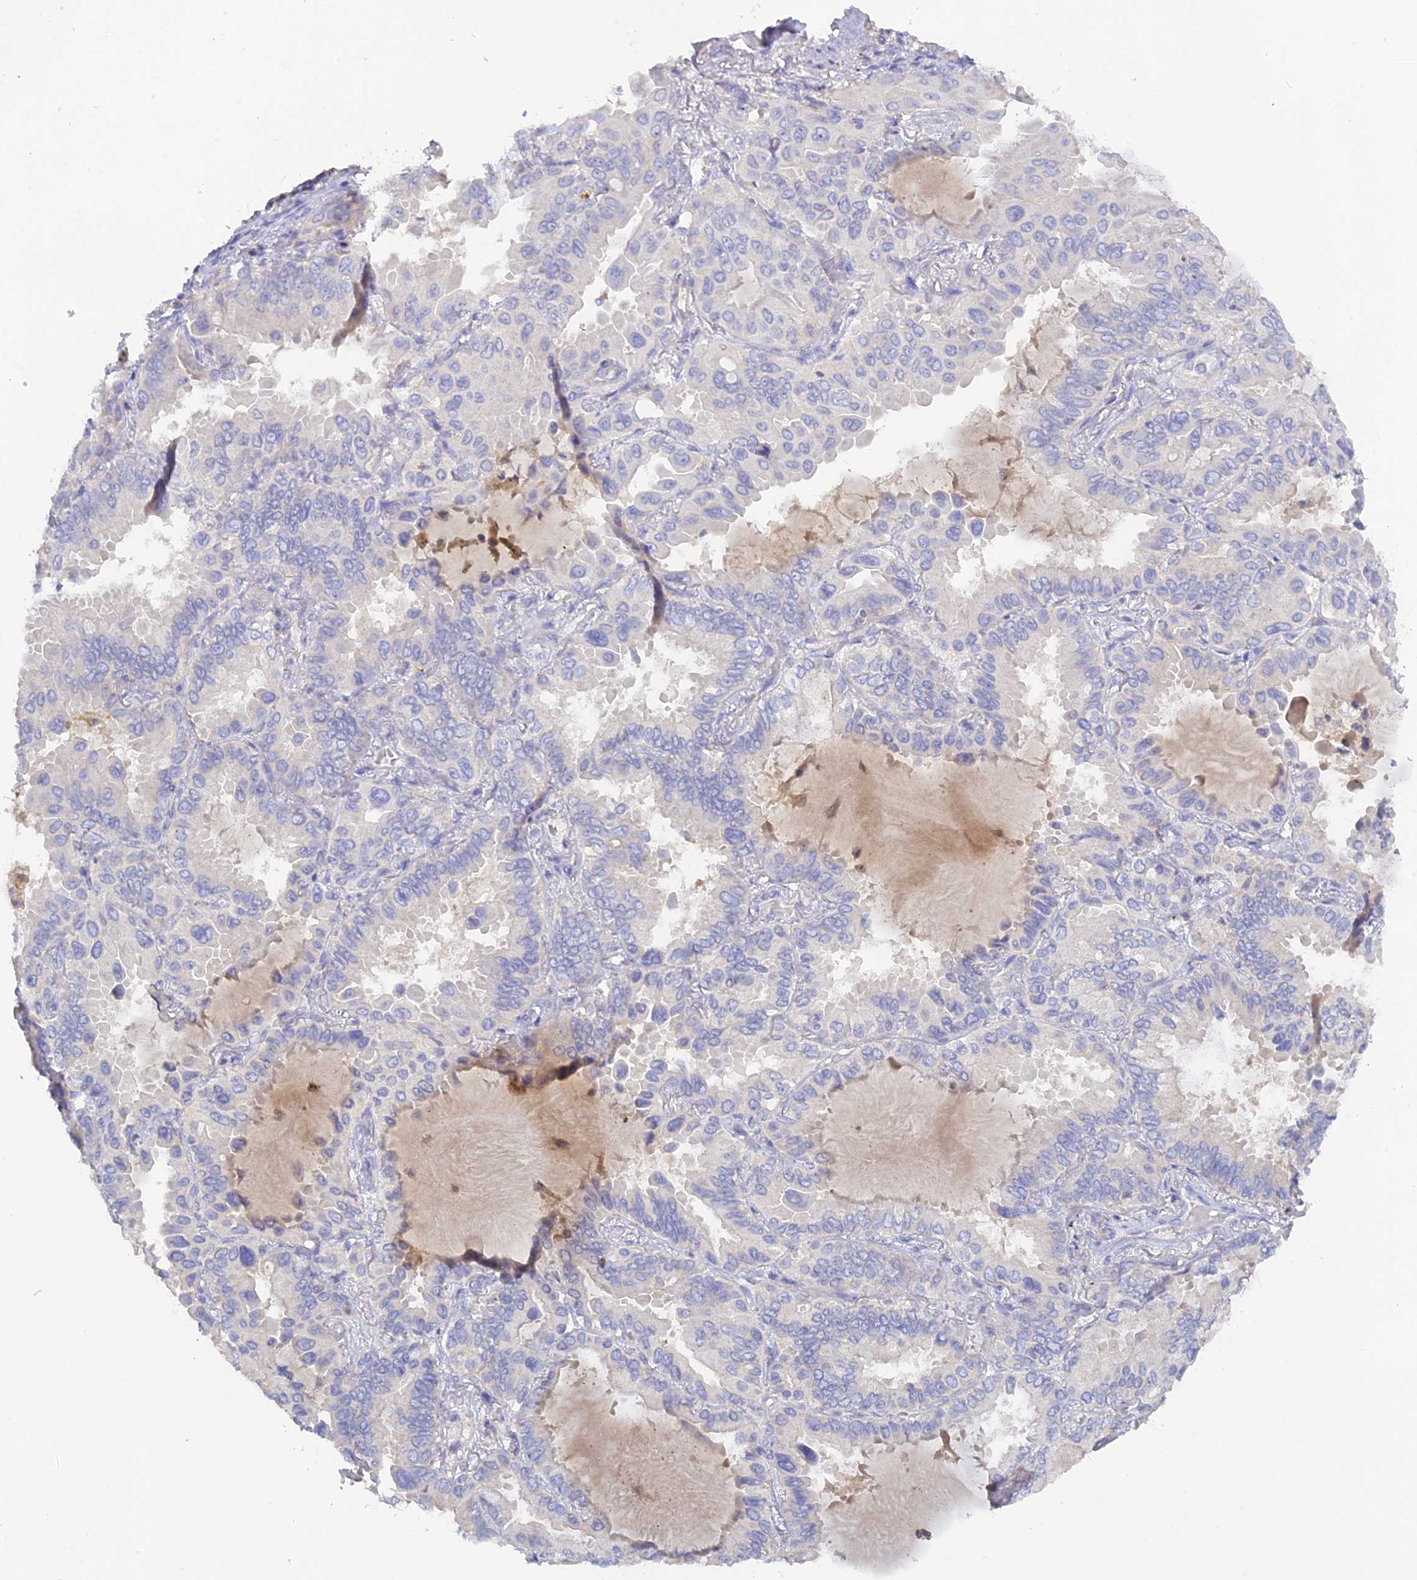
{"staining": {"intensity": "negative", "quantity": "none", "location": "none"}, "tissue": "lung cancer", "cell_type": "Tumor cells", "image_type": "cancer", "snomed": [{"axis": "morphology", "description": "Adenocarcinoma, NOS"}, {"axis": "topography", "description": "Lung"}], "caption": "A histopathology image of human lung adenocarcinoma is negative for staining in tumor cells.", "gene": "ADGRA1", "patient": {"sex": "male", "age": 64}}